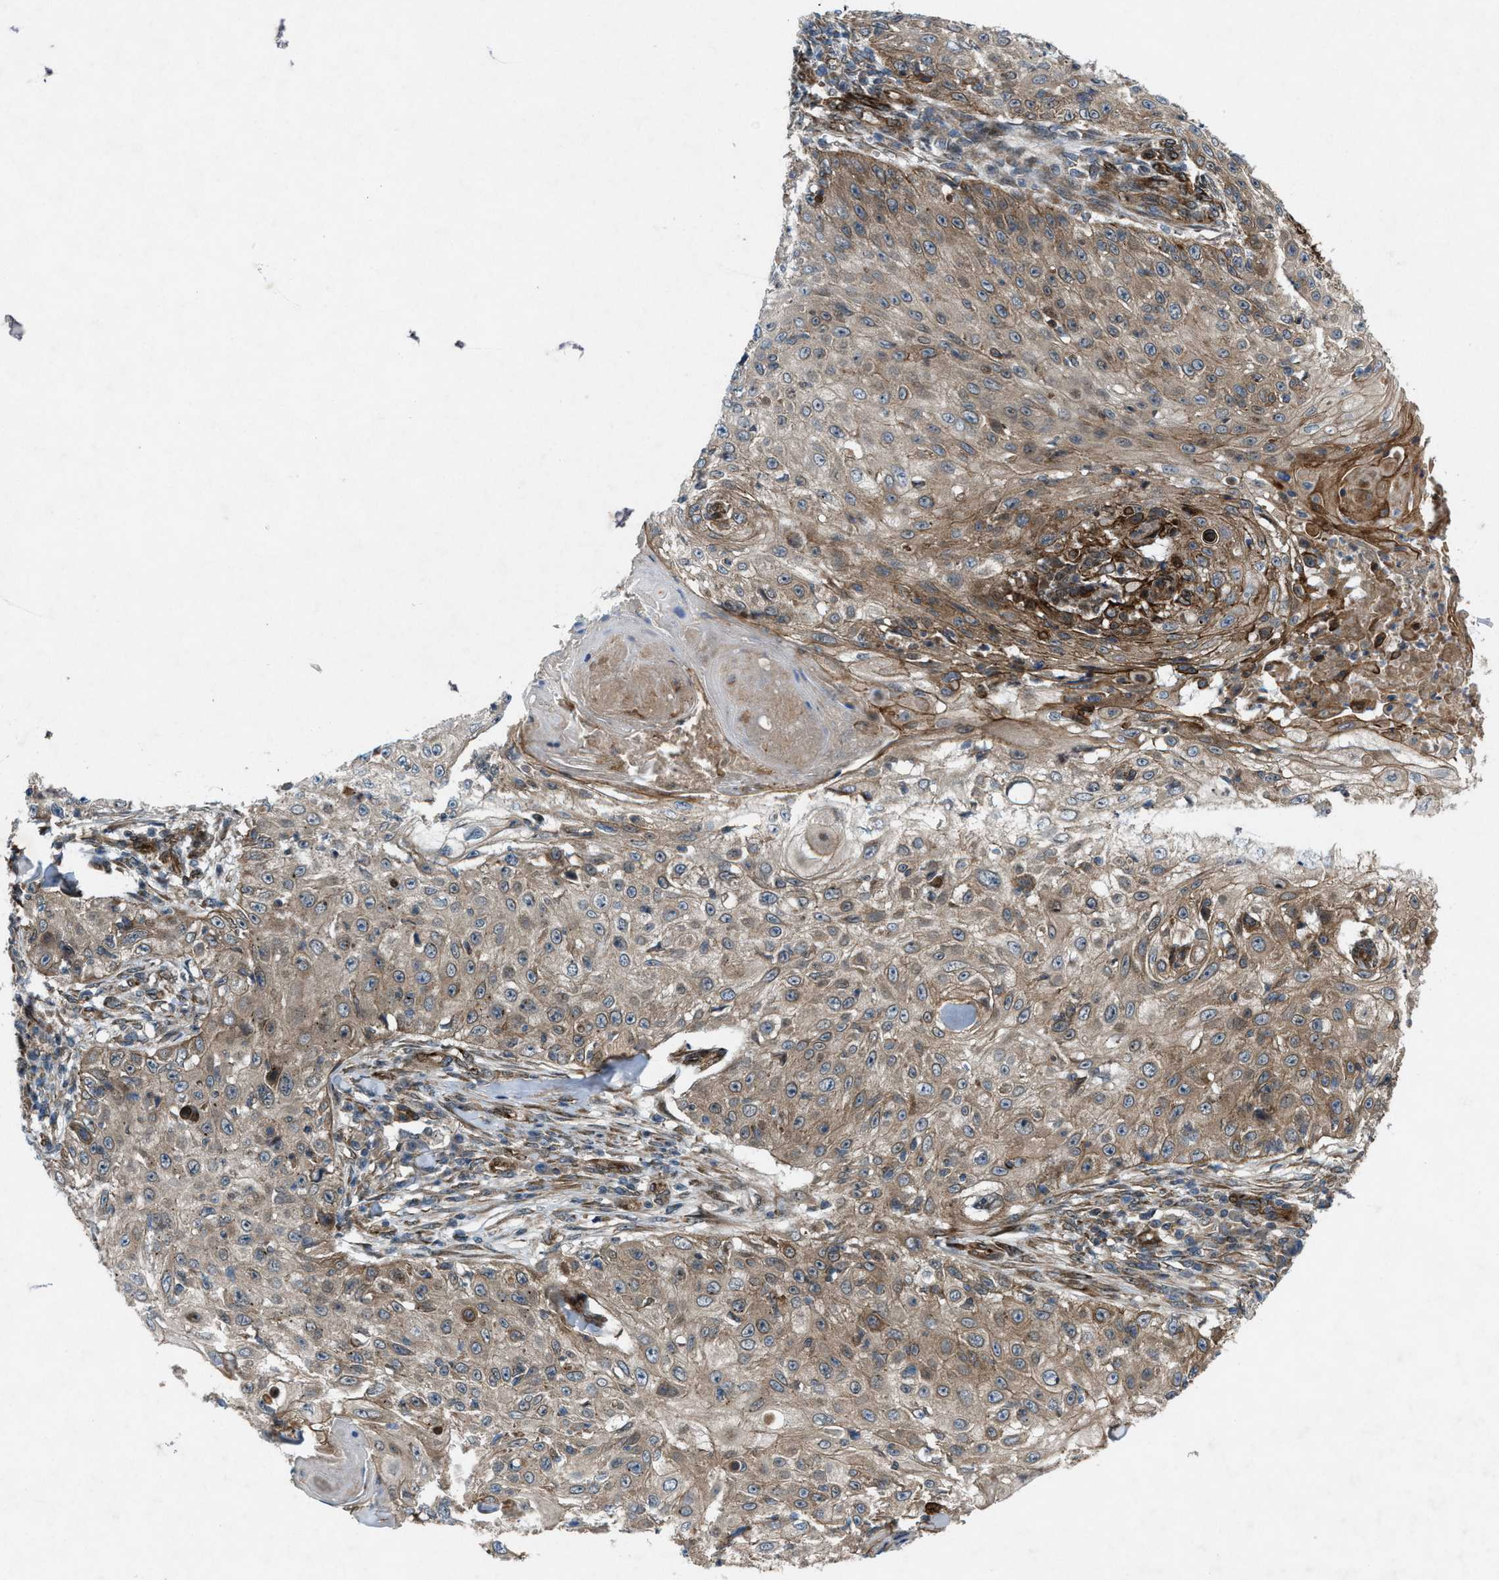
{"staining": {"intensity": "moderate", "quantity": ">75%", "location": "cytoplasmic/membranous"}, "tissue": "skin cancer", "cell_type": "Tumor cells", "image_type": "cancer", "snomed": [{"axis": "morphology", "description": "Squamous cell carcinoma, NOS"}, {"axis": "topography", "description": "Skin"}], "caption": "Skin cancer tissue demonstrates moderate cytoplasmic/membranous expression in about >75% of tumor cells, visualized by immunohistochemistry.", "gene": "URGCP", "patient": {"sex": "male", "age": 86}}